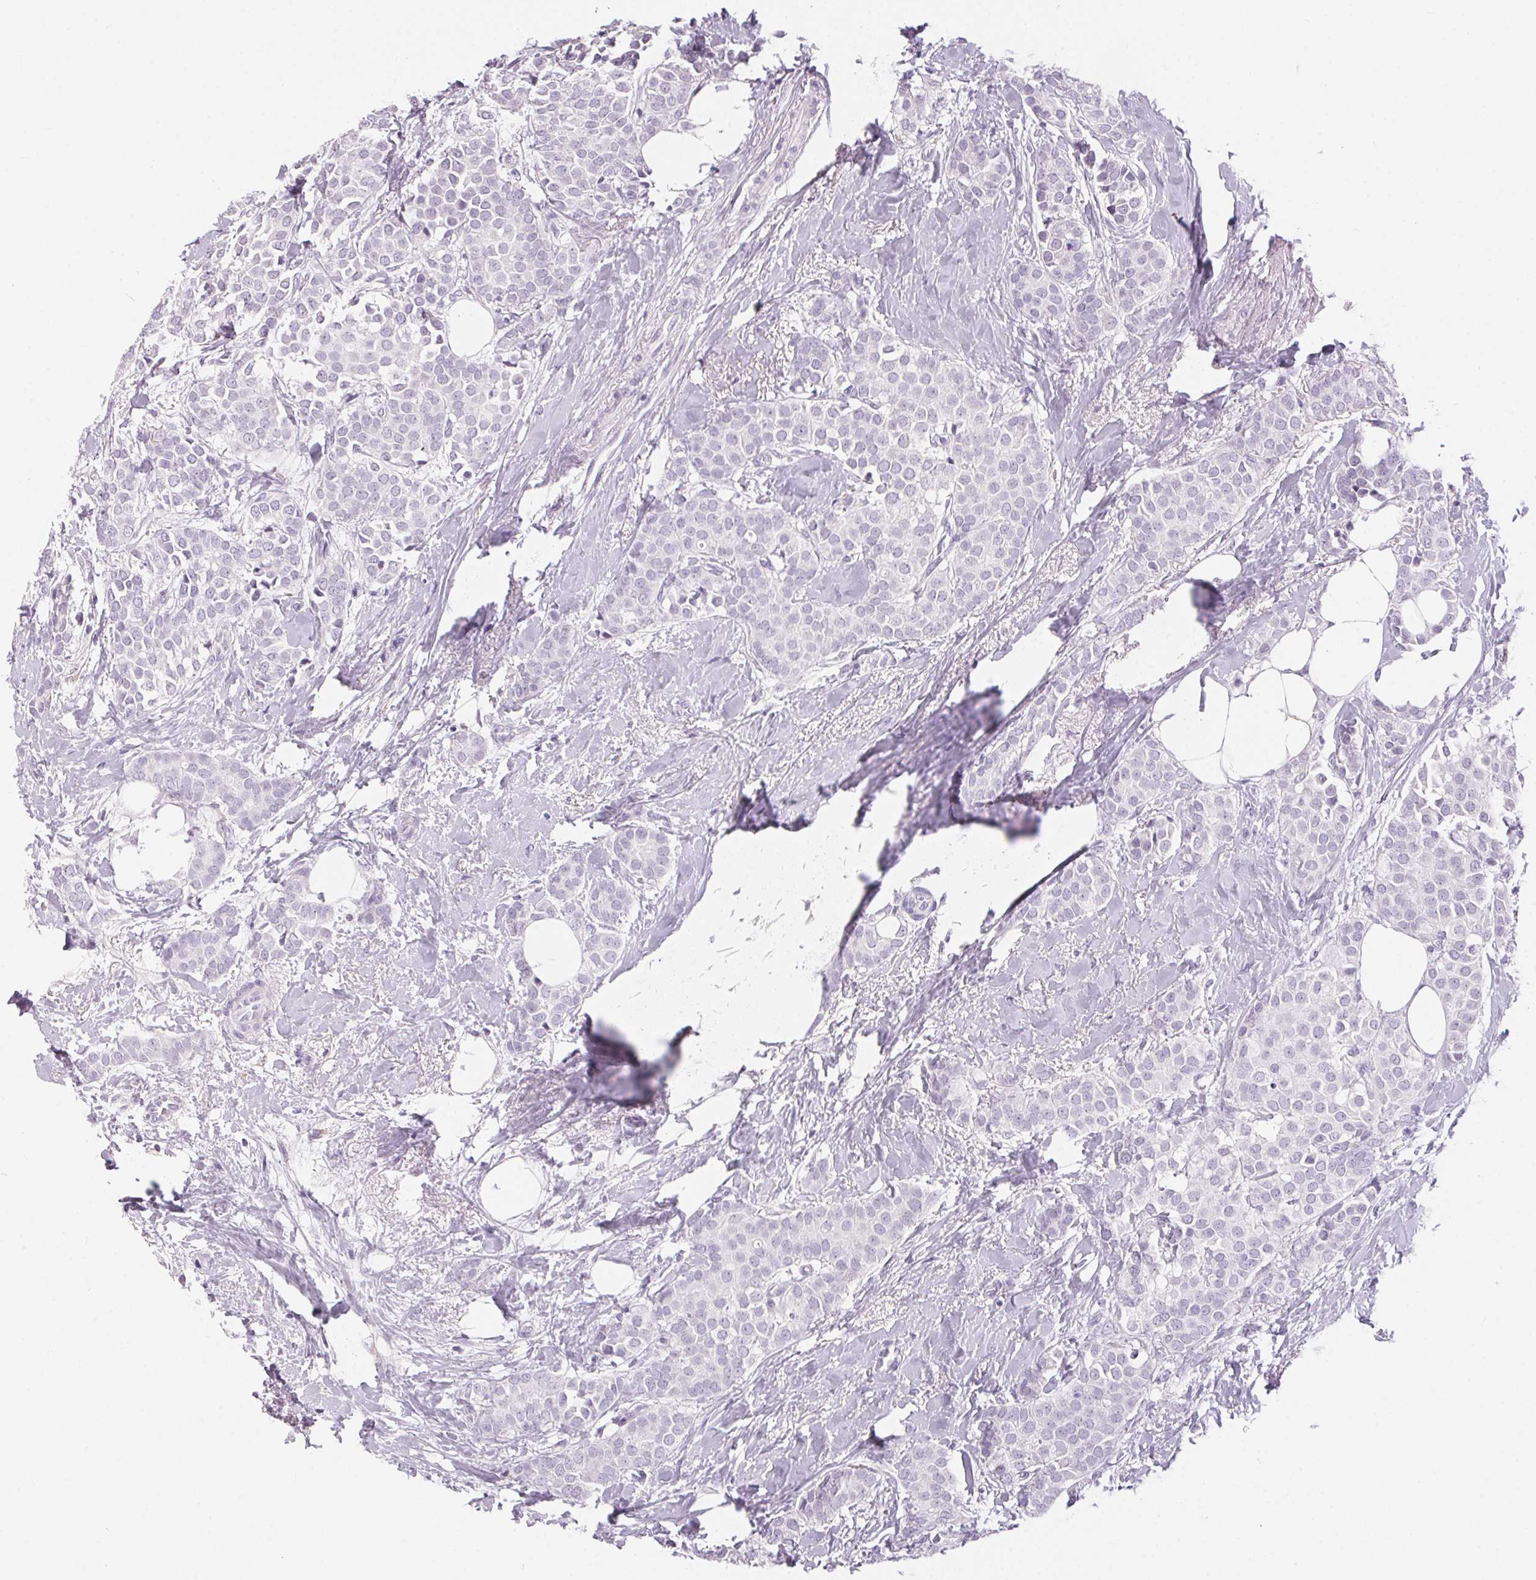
{"staining": {"intensity": "negative", "quantity": "none", "location": "none"}, "tissue": "breast cancer", "cell_type": "Tumor cells", "image_type": "cancer", "snomed": [{"axis": "morphology", "description": "Duct carcinoma"}, {"axis": "topography", "description": "Breast"}], "caption": "DAB (3,3'-diaminobenzidine) immunohistochemical staining of human breast cancer shows no significant positivity in tumor cells.", "gene": "CADPS", "patient": {"sex": "female", "age": 79}}